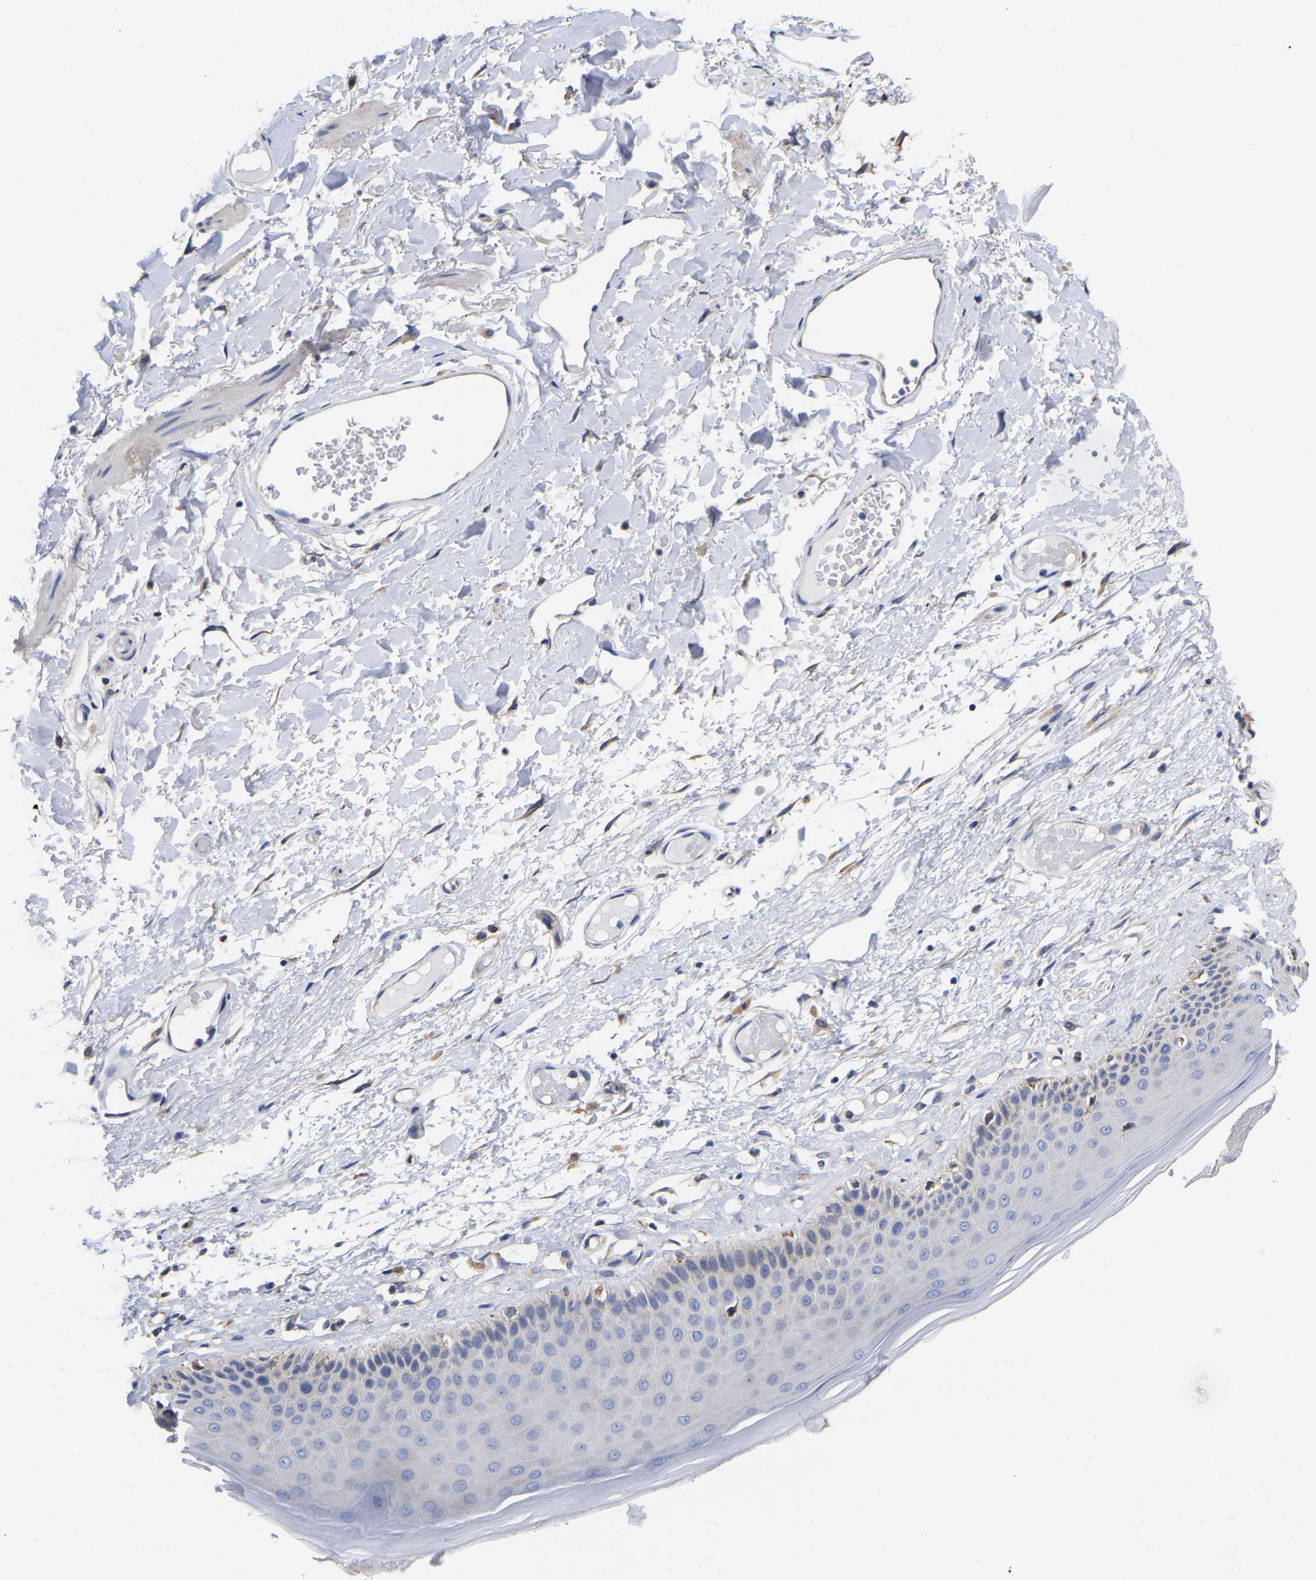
{"staining": {"intensity": "moderate", "quantity": "<25%", "location": "cytoplasmic/membranous"}, "tissue": "skin", "cell_type": "Epidermal cells", "image_type": "normal", "snomed": [{"axis": "morphology", "description": "Normal tissue, NOS"}, {"axis": "topography", "description": "Vulva"}], "caption": "Moderate cytoplasmic/membranous positivity is seen in about <25% of epidermal cells in normal skin. (IHC, brightfield microscopy, high magnification).", "gene": "CFAP298", "patient": {"sex": "female", "age": 73}}